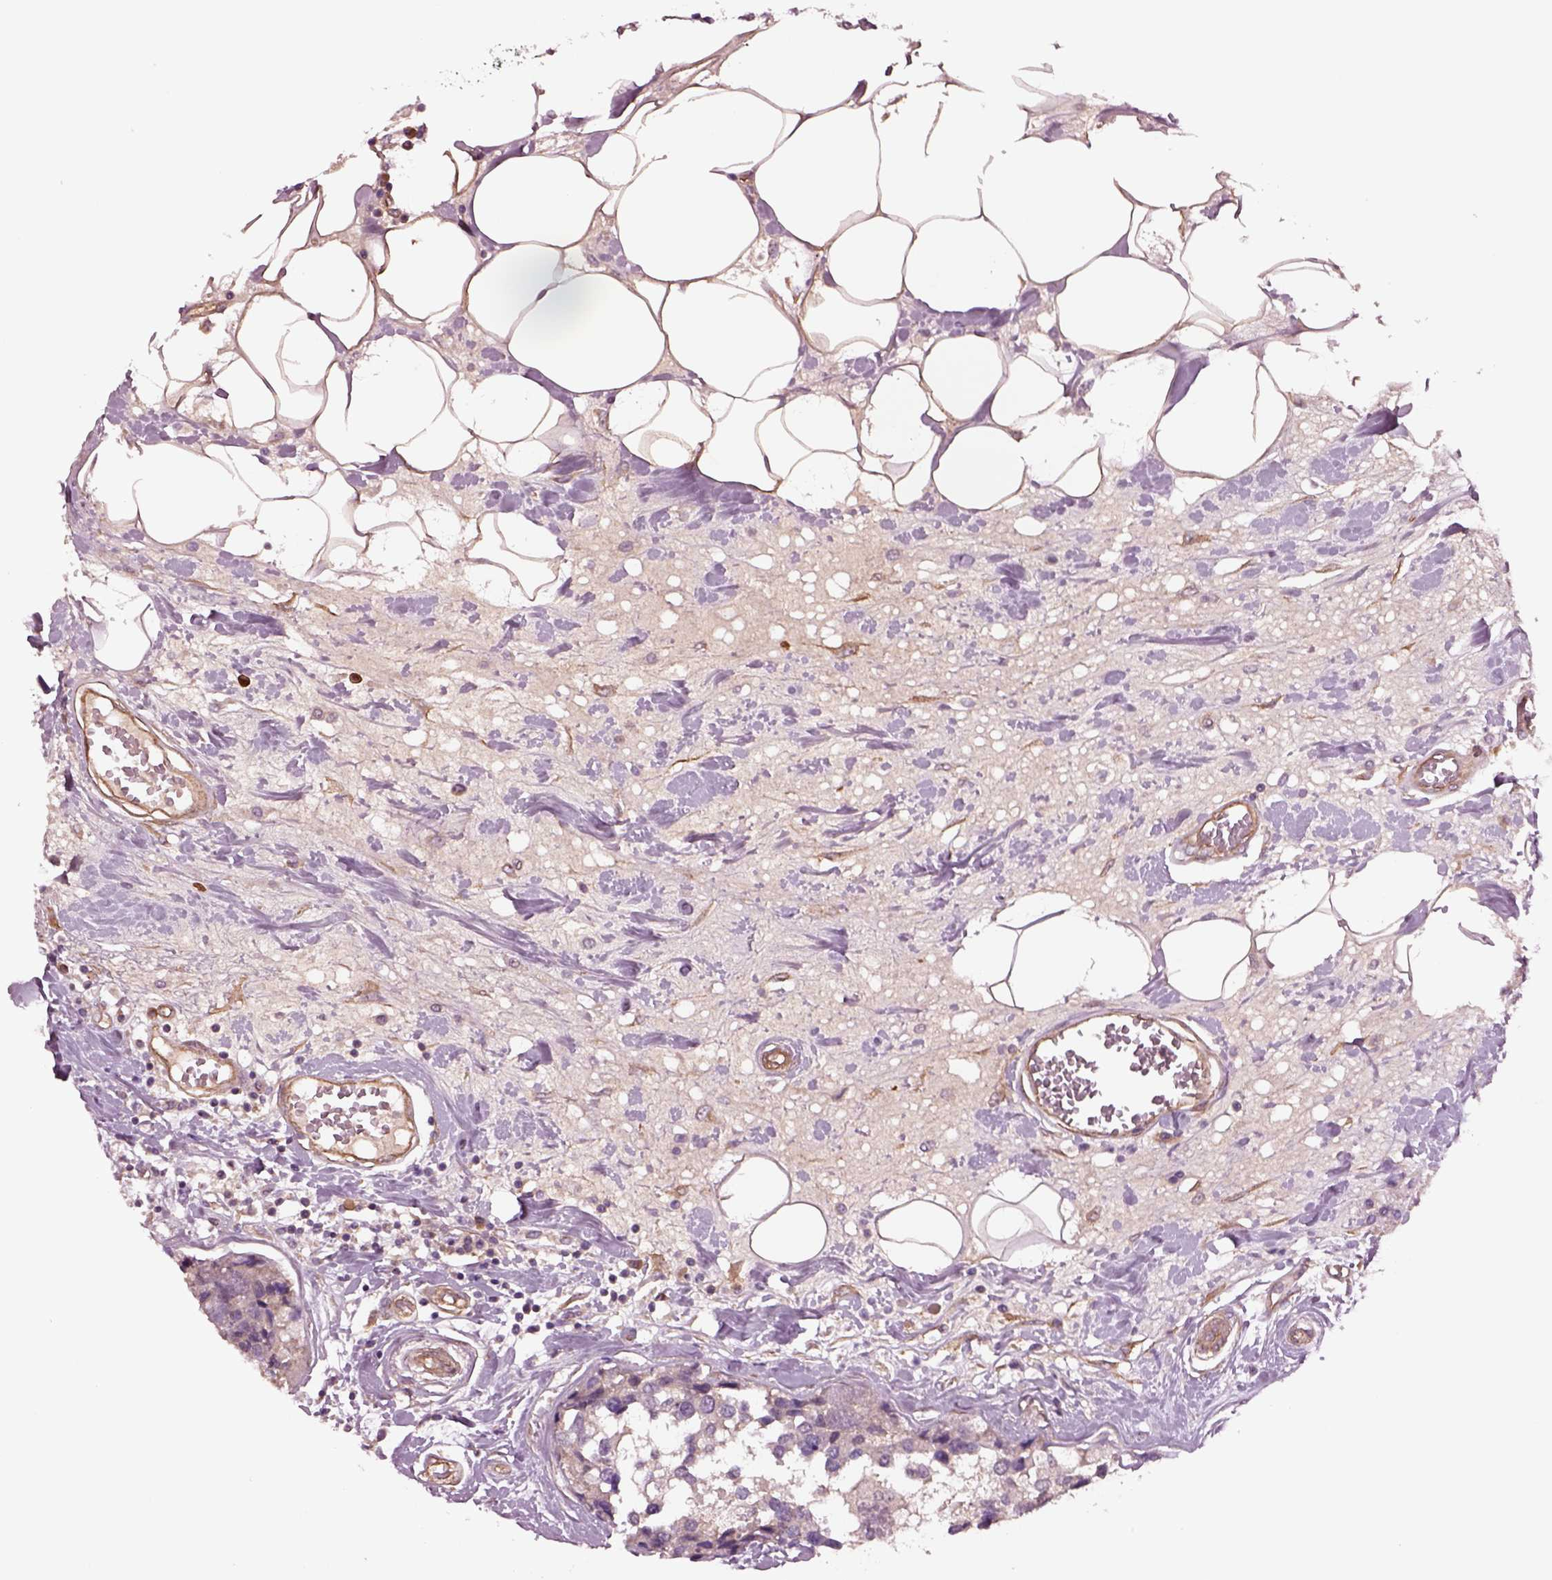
{"staining": {"intensity": "negative", "quantity": "none", "location": "none"}, "tissue": "breast cancer", "cell_type": "Tumor cells", "image_type": "cancer", "snomed": [{"axis": "morphology", "description": "Lobular carcinoma"}, {"axis": "topography", "description": "Breast"}], "caption": "Image shows no protein expression in tumor cells of breast cancer (lobular carcinoma) tissue.", "gene": "HTR1B", "patient": {"sex": "female", "age": 59}}